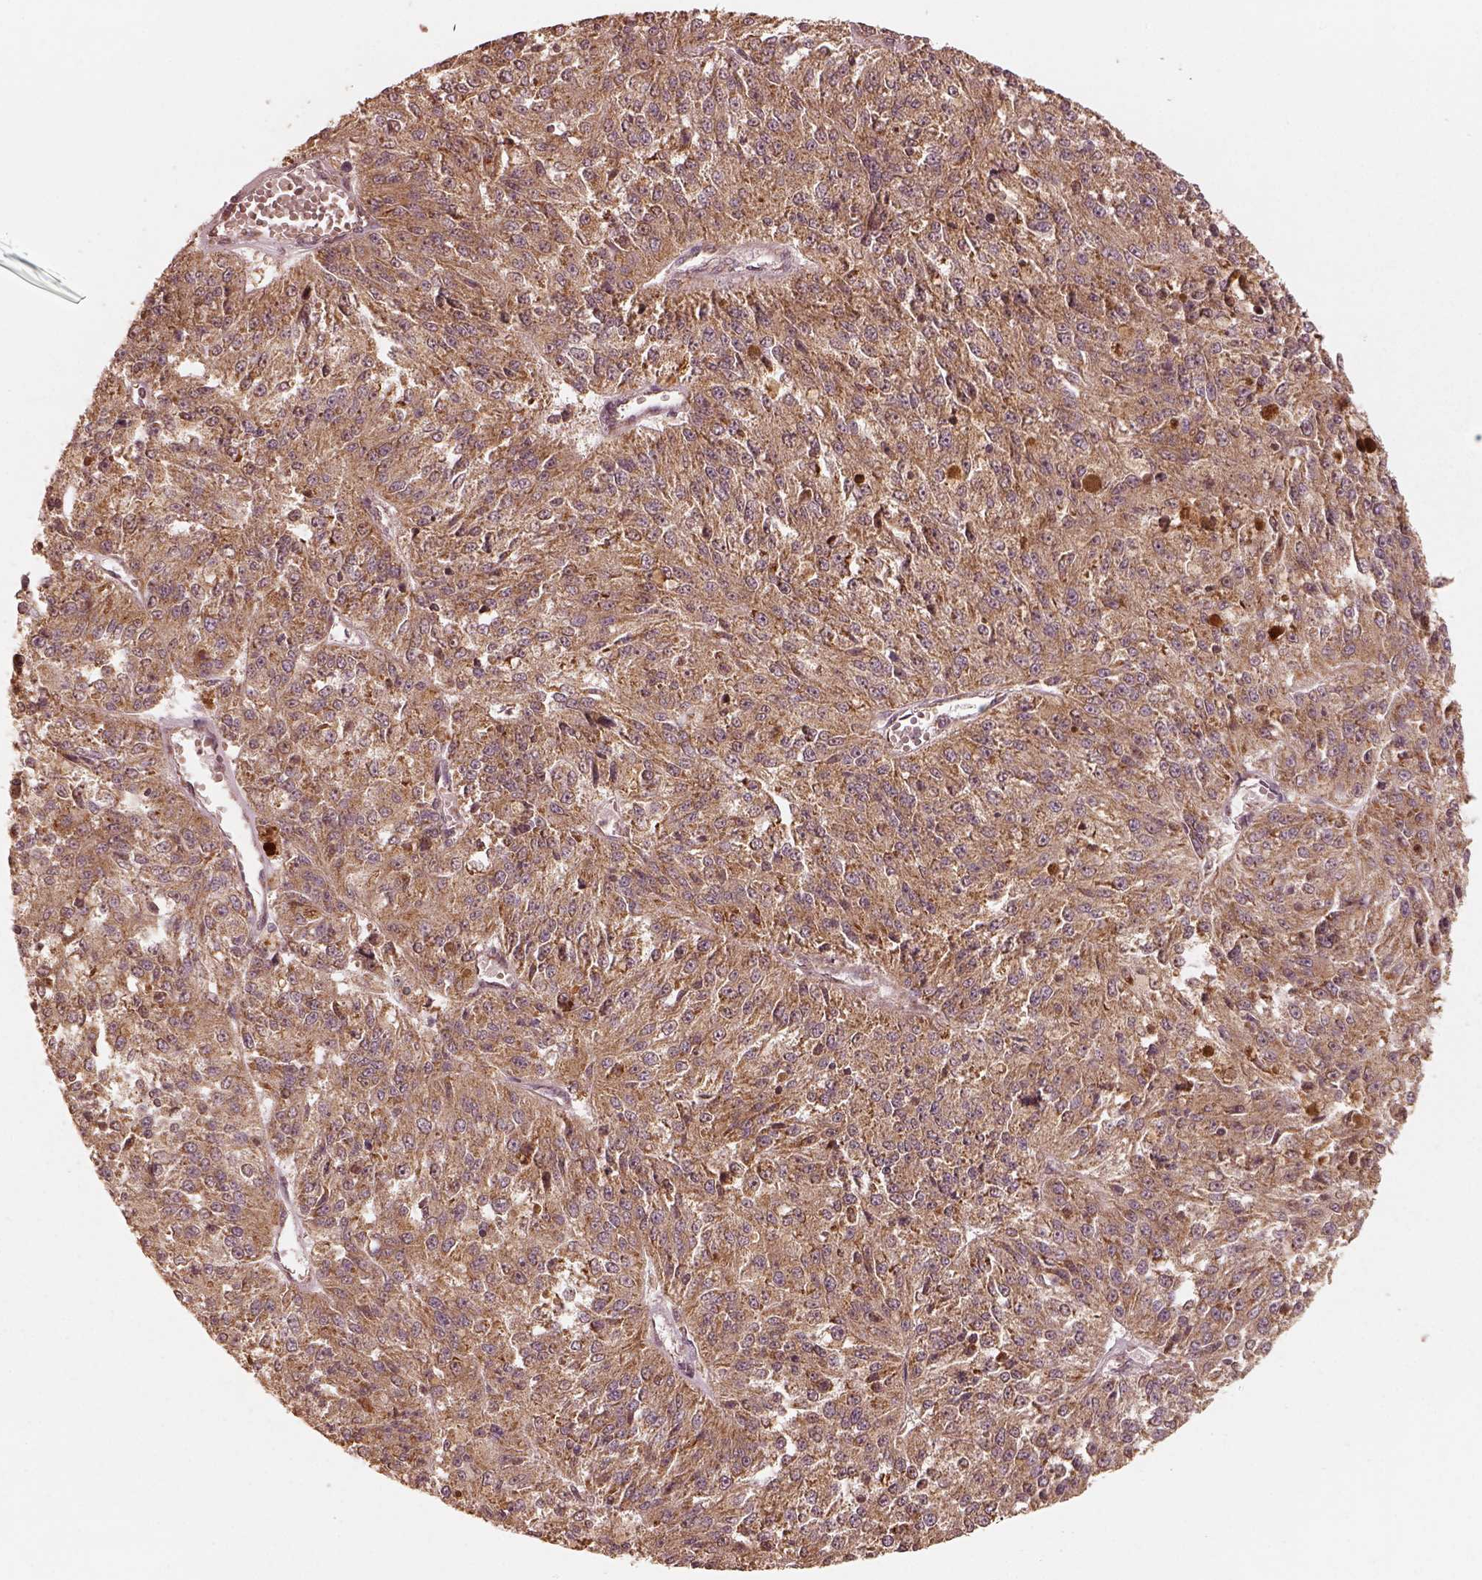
{"staining": {"intensity": "moderate", "quantity": ">75%", "location": "cytoplasmic/membranous"}, "tissue": "melanoma", "cell_type": "Tumor cells", "image_type": "cancer", "snomed": [{"axis": "morphology", "description": "Malignant melanoma, Metastatic site"}, {"axis": "topography", "description": "Lymph node"}], "caption": "An immunohistochemistry histopathology image of neoplastic tissue is shown. Protein staining in brown labels moderate cytoplasmic/membranous positivity in melanoma within tumor cells. The staining was performed using DAB to visualize the protein expression in brown, while the nuclei were stained in blue with hematoxylin (Magnification: 20x).", "gene": "DNAJC25", "patient": {"sex": "female", "age": 64}}